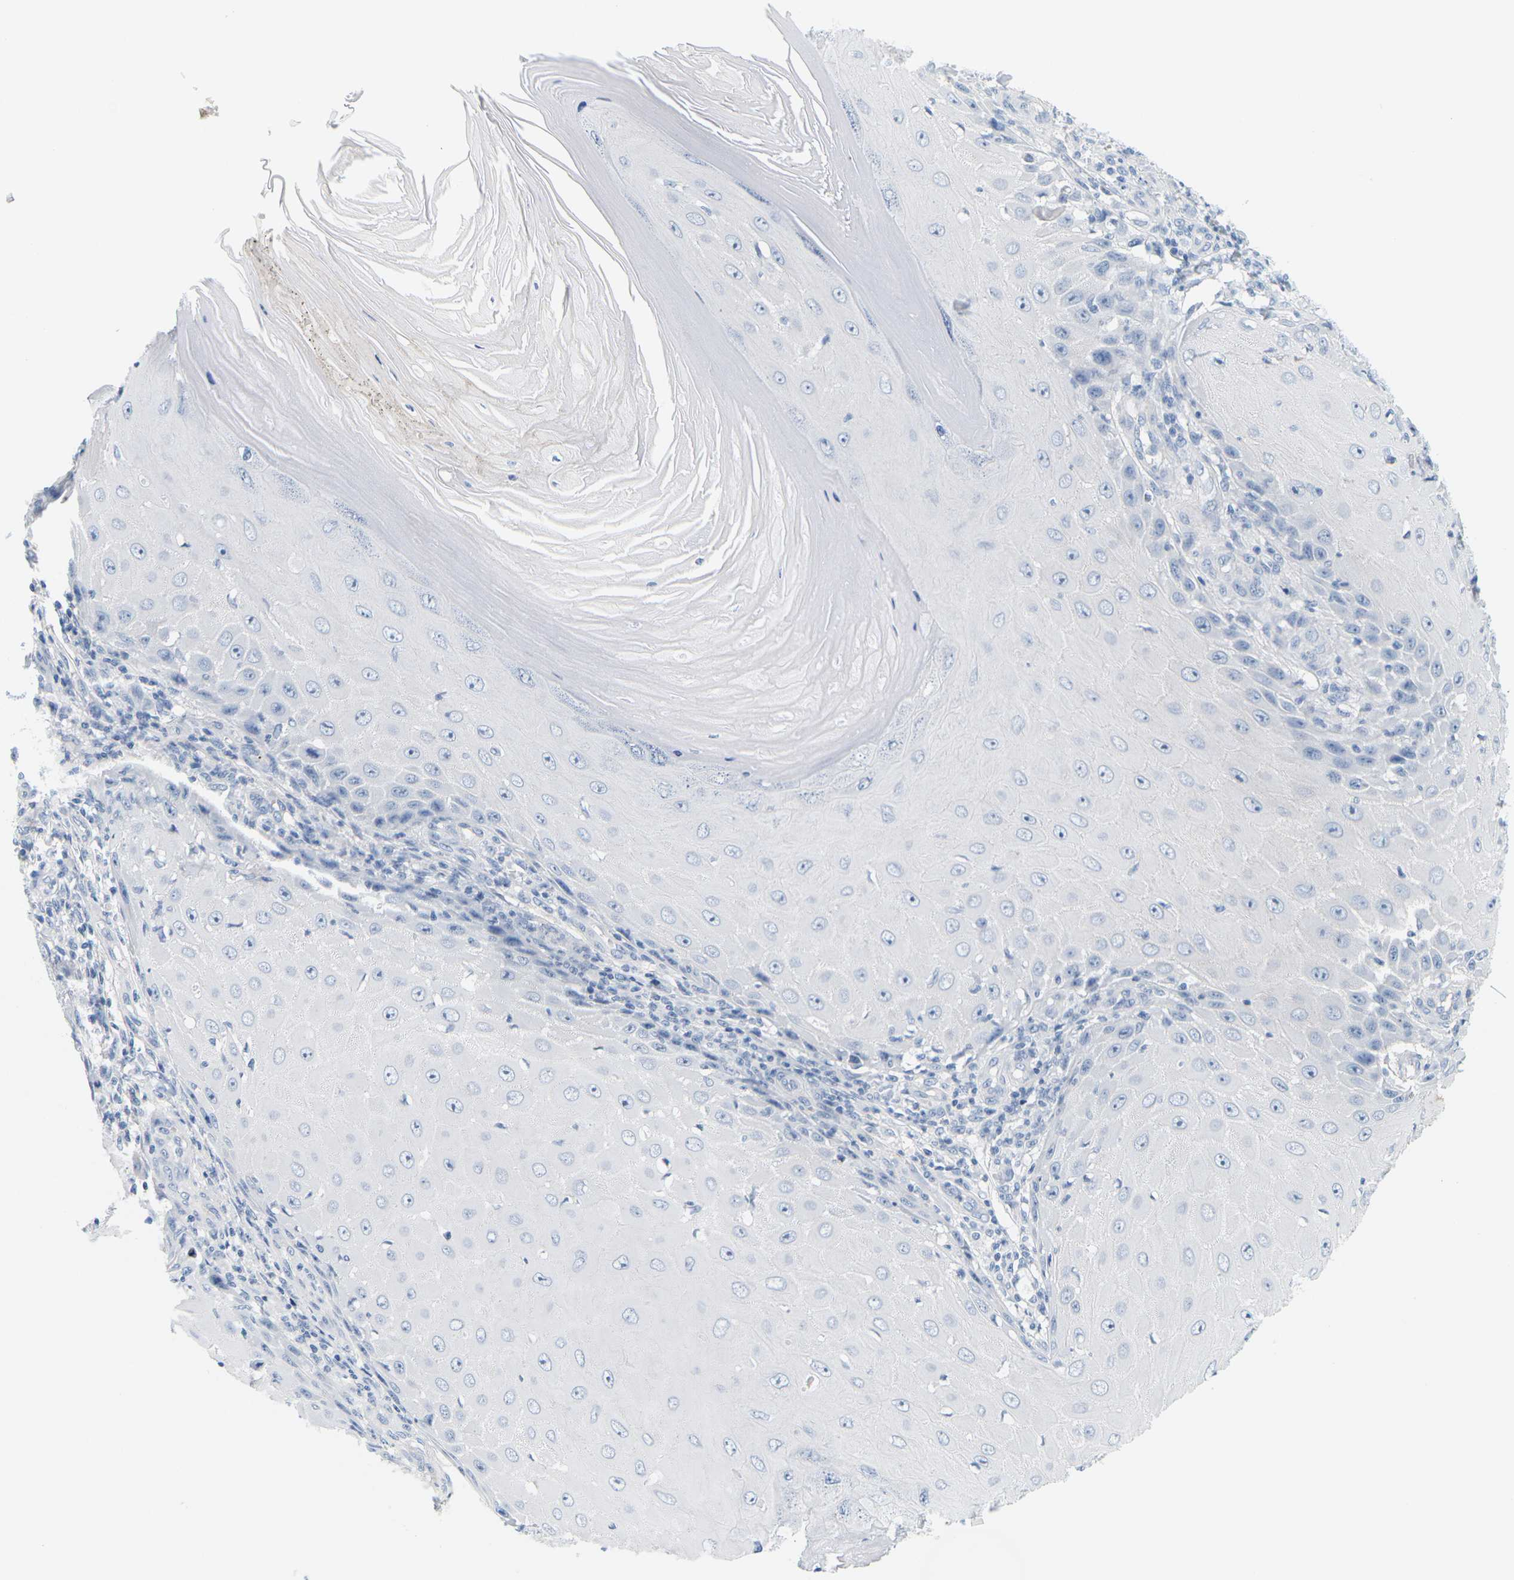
{"staining": {"intensity": "negative", "quantity": "none", "location": "none"}, "tissue": "skin cancer", "cell_type": "Tumor cells", "image_type": "cancer", "snomed": [{"axis": "morphology", "description": "Squamous cell carcinoma, NOS"}, {"axis": "topography", "description": "Skin"}], "caption": "This micrograph is of skin cancer (squamous cell carcinoma) stained with IHC to label a protein in brown with the nuclei are counter-stained blue. There is no staining in tumor cells.", "gene": "APOB", "patient": {"sex": "female", "age": 73}}